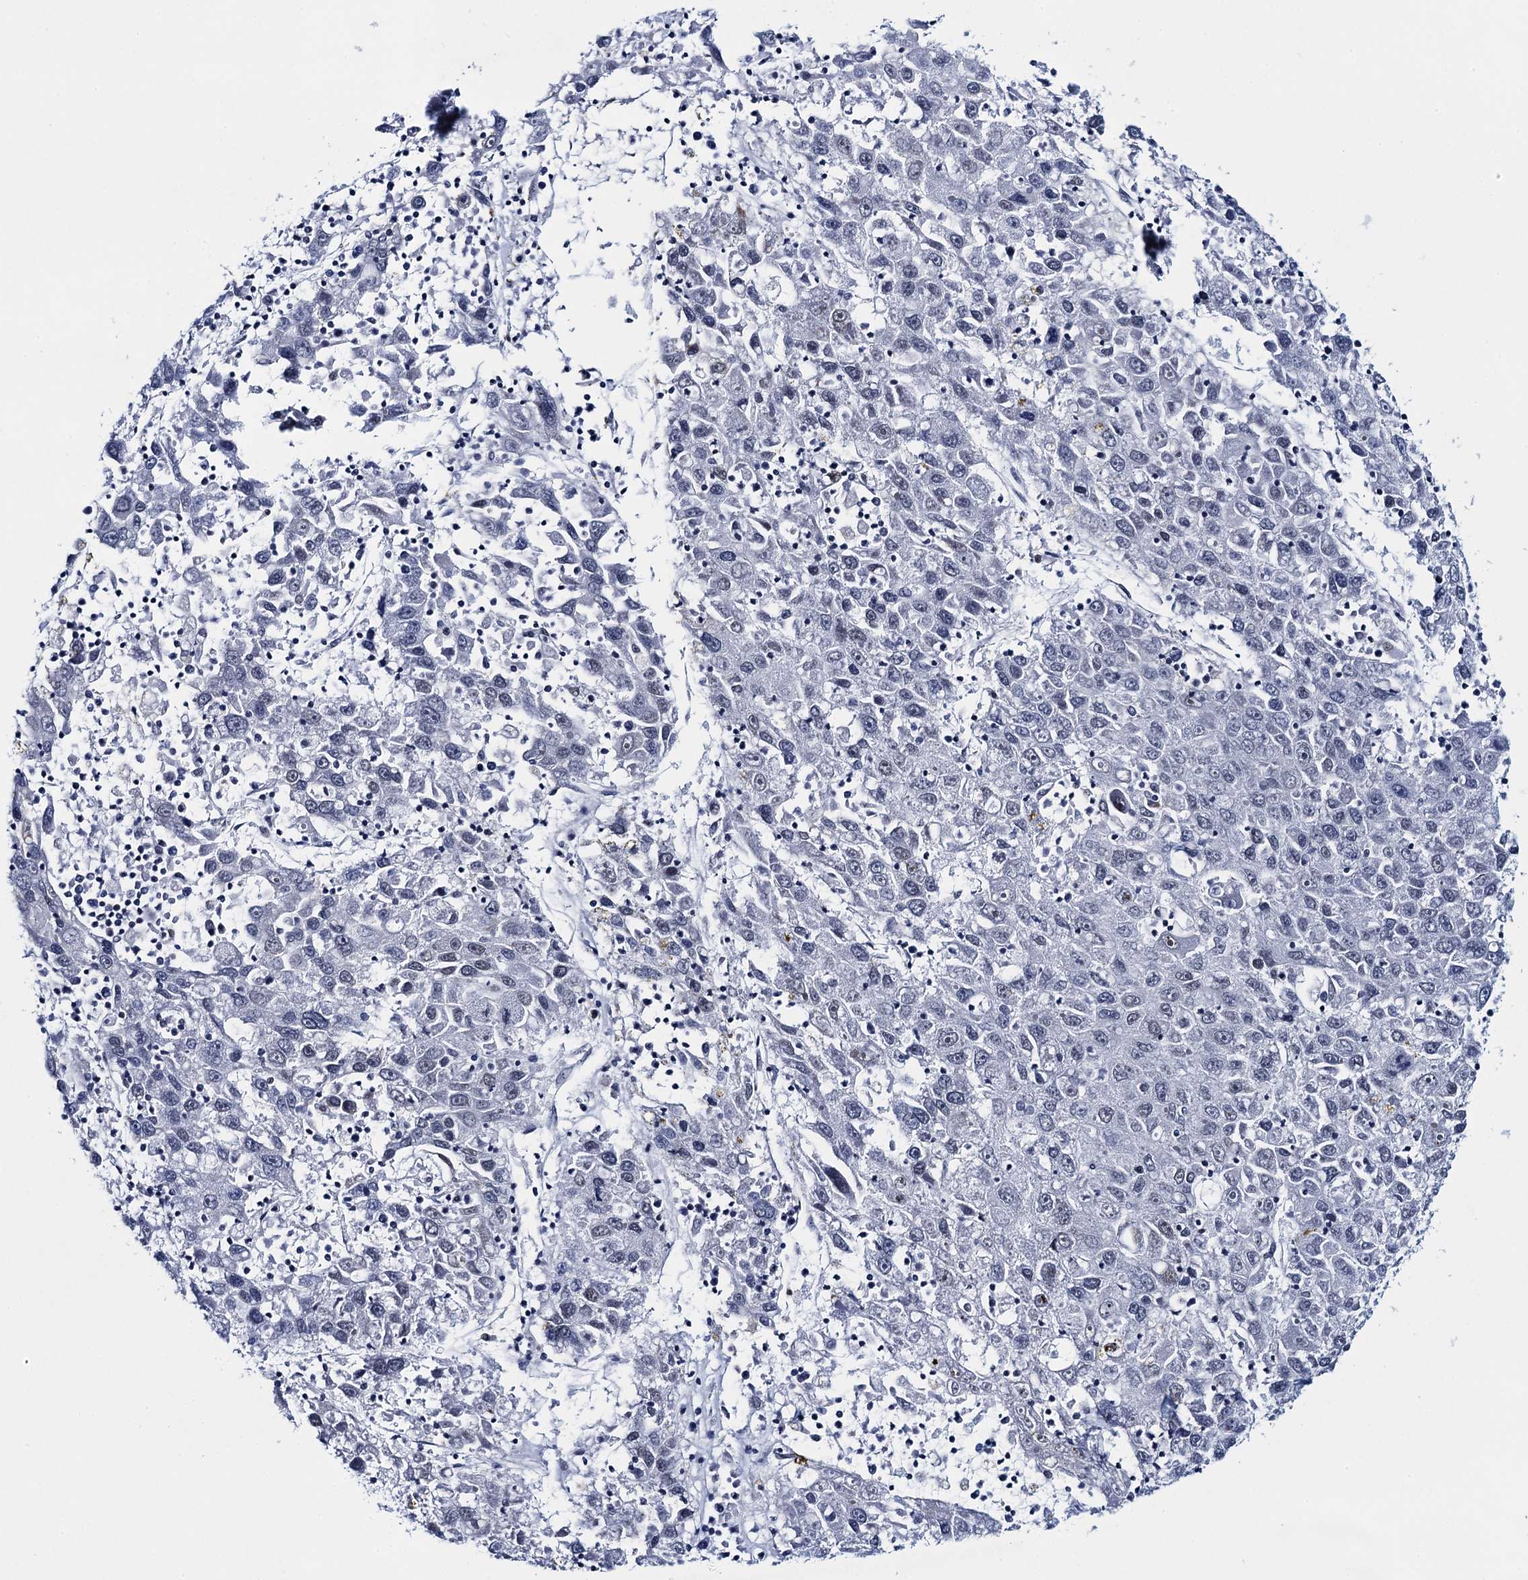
{"staining": {"intensity": "negative", "quantity": "none", "location": "none"}, "tissue": "liver cancer", "cell_type": "Tumor cells", "image_type": "cancer", "snomed": [{"axis": "morphology", "description": "Carcinoma, Hepatocellular, NOS"}, {"axis": "topography", "description": "Liver"}], "caption": "Tumor cells are negative for protein expression in human liver hepatocellular carcinoma. (Brightfield microscopy of DAB (3,3'-diaminobenzidine) immunohistochemistry at high magnification).", "gene": "HNRNPUL2", "patient": {"sex": "male", "age": 49}}